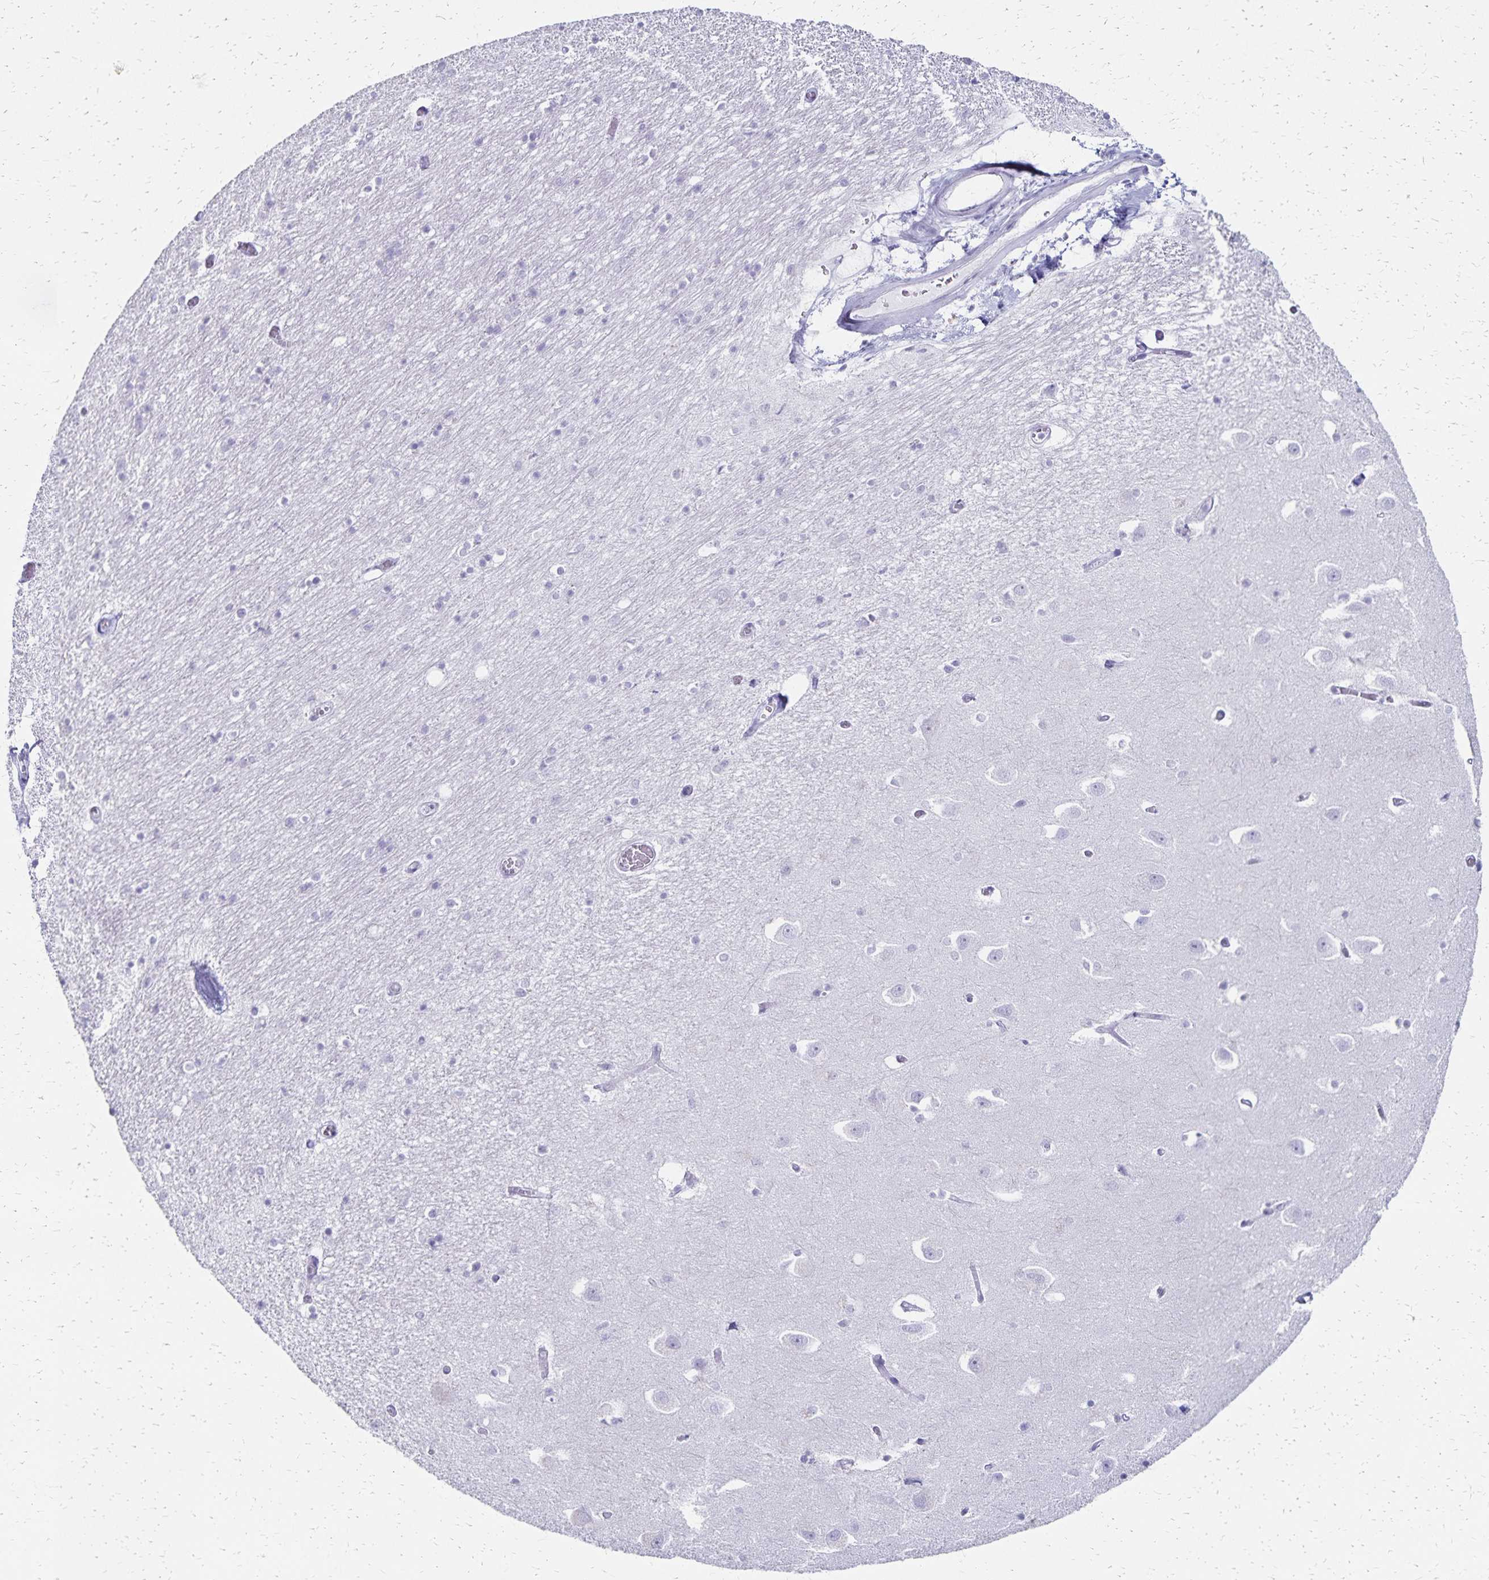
{"staining": {"intensity": "negative", "quantity": "none", "location": "none"}, "tissue": "caudate", "cell_type": "Glial cells", "image_type": "normal", "snomed": [{"axis": "morphology", "description": "Normal tissue, NOS"}, {"axis": "topography", "description": "Lateral ventricle wall"}, {"axis": "topography", "description": "Hippocampus"}], "caption": "IHC histopathology image of benign caudate: human caudate stained with DAB (3,3'-diaminobenzidine) exhibits no significant protein expression in glial cells.", "gene": "GIP", "patient": {"sex": "female", "age": 63}}